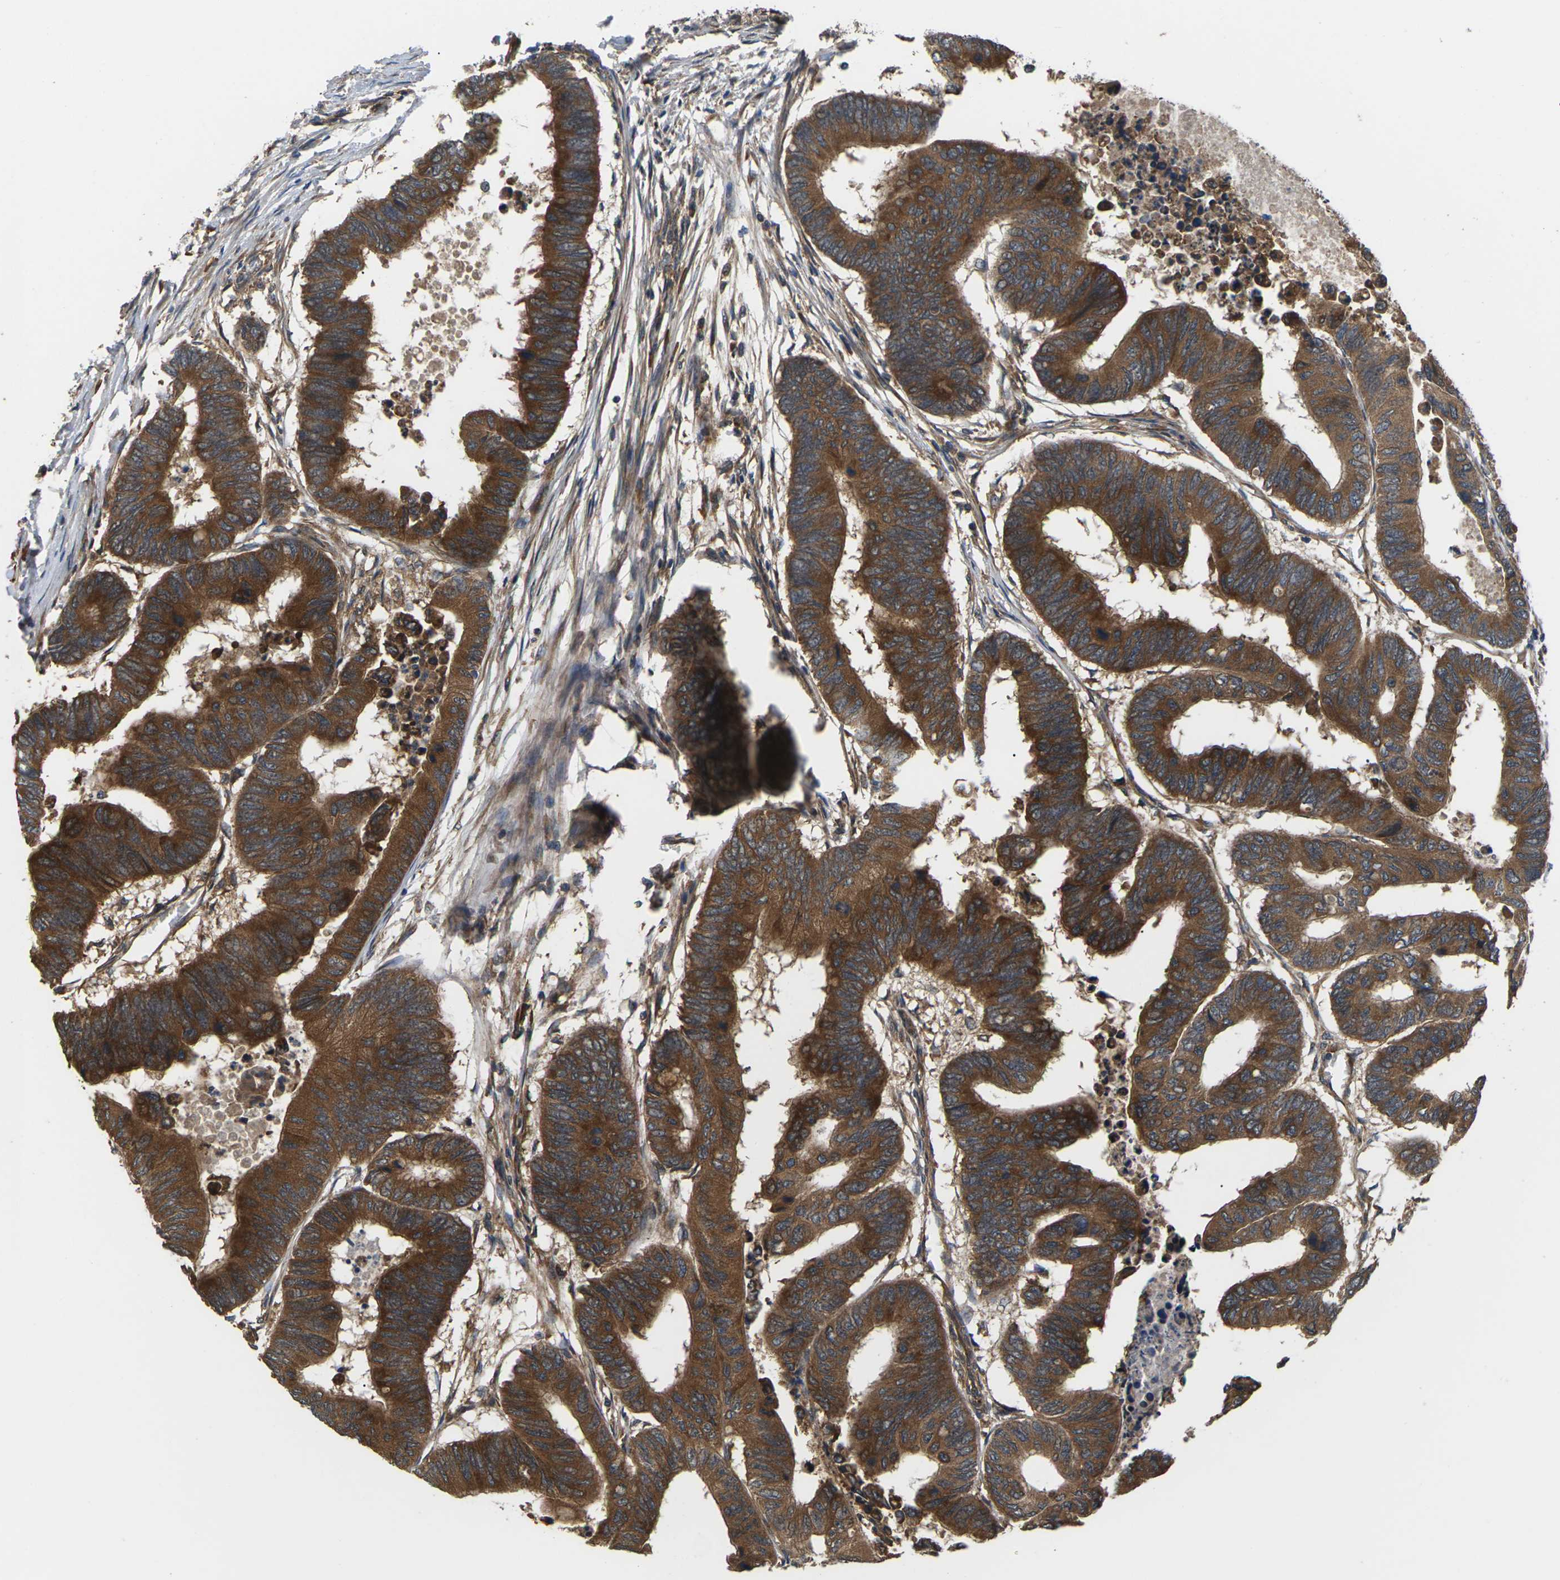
{"staining": {"intensity": "strong", "quantity": ">75%", "location": "cytoplasmic/membranous"}, "tissue": "colorectal cancer", "cell_type": "Tumor cells", "image_type": "cancer", "snomed": [{"axis": "morphology", "description": "Normal tissue, NOS"}, {"axis": "morphology", "description": "Adenocarcinoma, NOS"}, {"axis": "topography", "description": "Rectum"}, {"axis": "topography", "description": "Peripheral nerve tissue"}], "caption": "Strong cytoplasmic/membranous staining is appreciated in approximately >75% of tumor cells in colorectal cancer. The protein of interest is stained brown, and the nuclei are stained in blue (DAB (3,3'-diaminobenzidine) IHC with brightfield microscopy, high magnification).", "gene": "NRAS", "patient": {"sex": "male", "age": 92}}